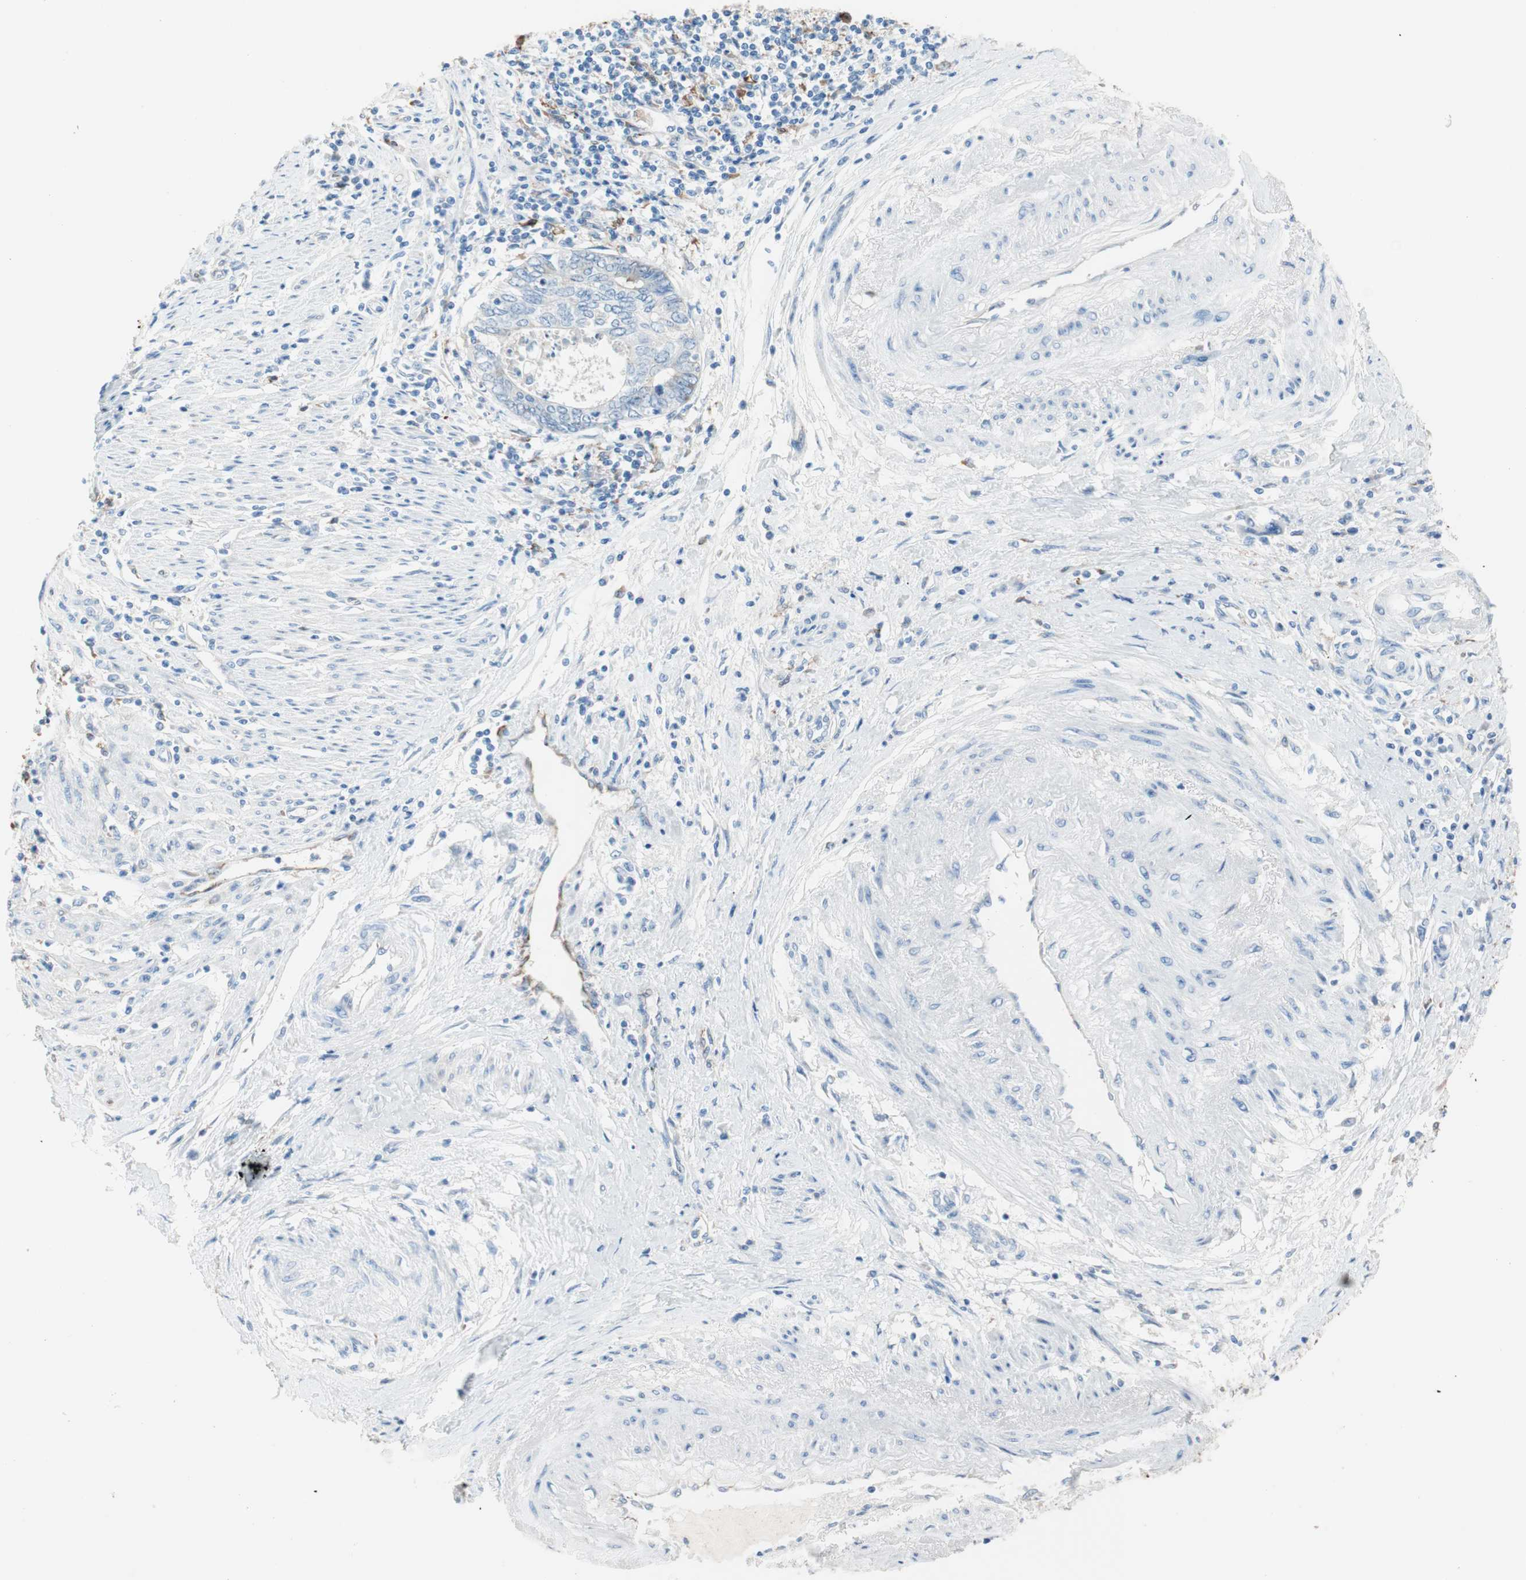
{"staining": {"intensity": "negative", "quantity": "none", "location": "none"}, "tissue": "endometrial cancer", "cell_type": "Tumor cells", "image_type": "cancer", "snomed": [{"axis": "morphology", "description": "Adenocarcinoma, NOS"}, {"axis": "topography", "description": "Uterus"}, {"axis": "topography", "description": "Endometrium"}], "caption": "A histopathology image of human adenocarcinoma (endometrial) is negative for staining in tumor cells.", "gene": "GLUL", "patient": {"sex": "female", "age": 70}}